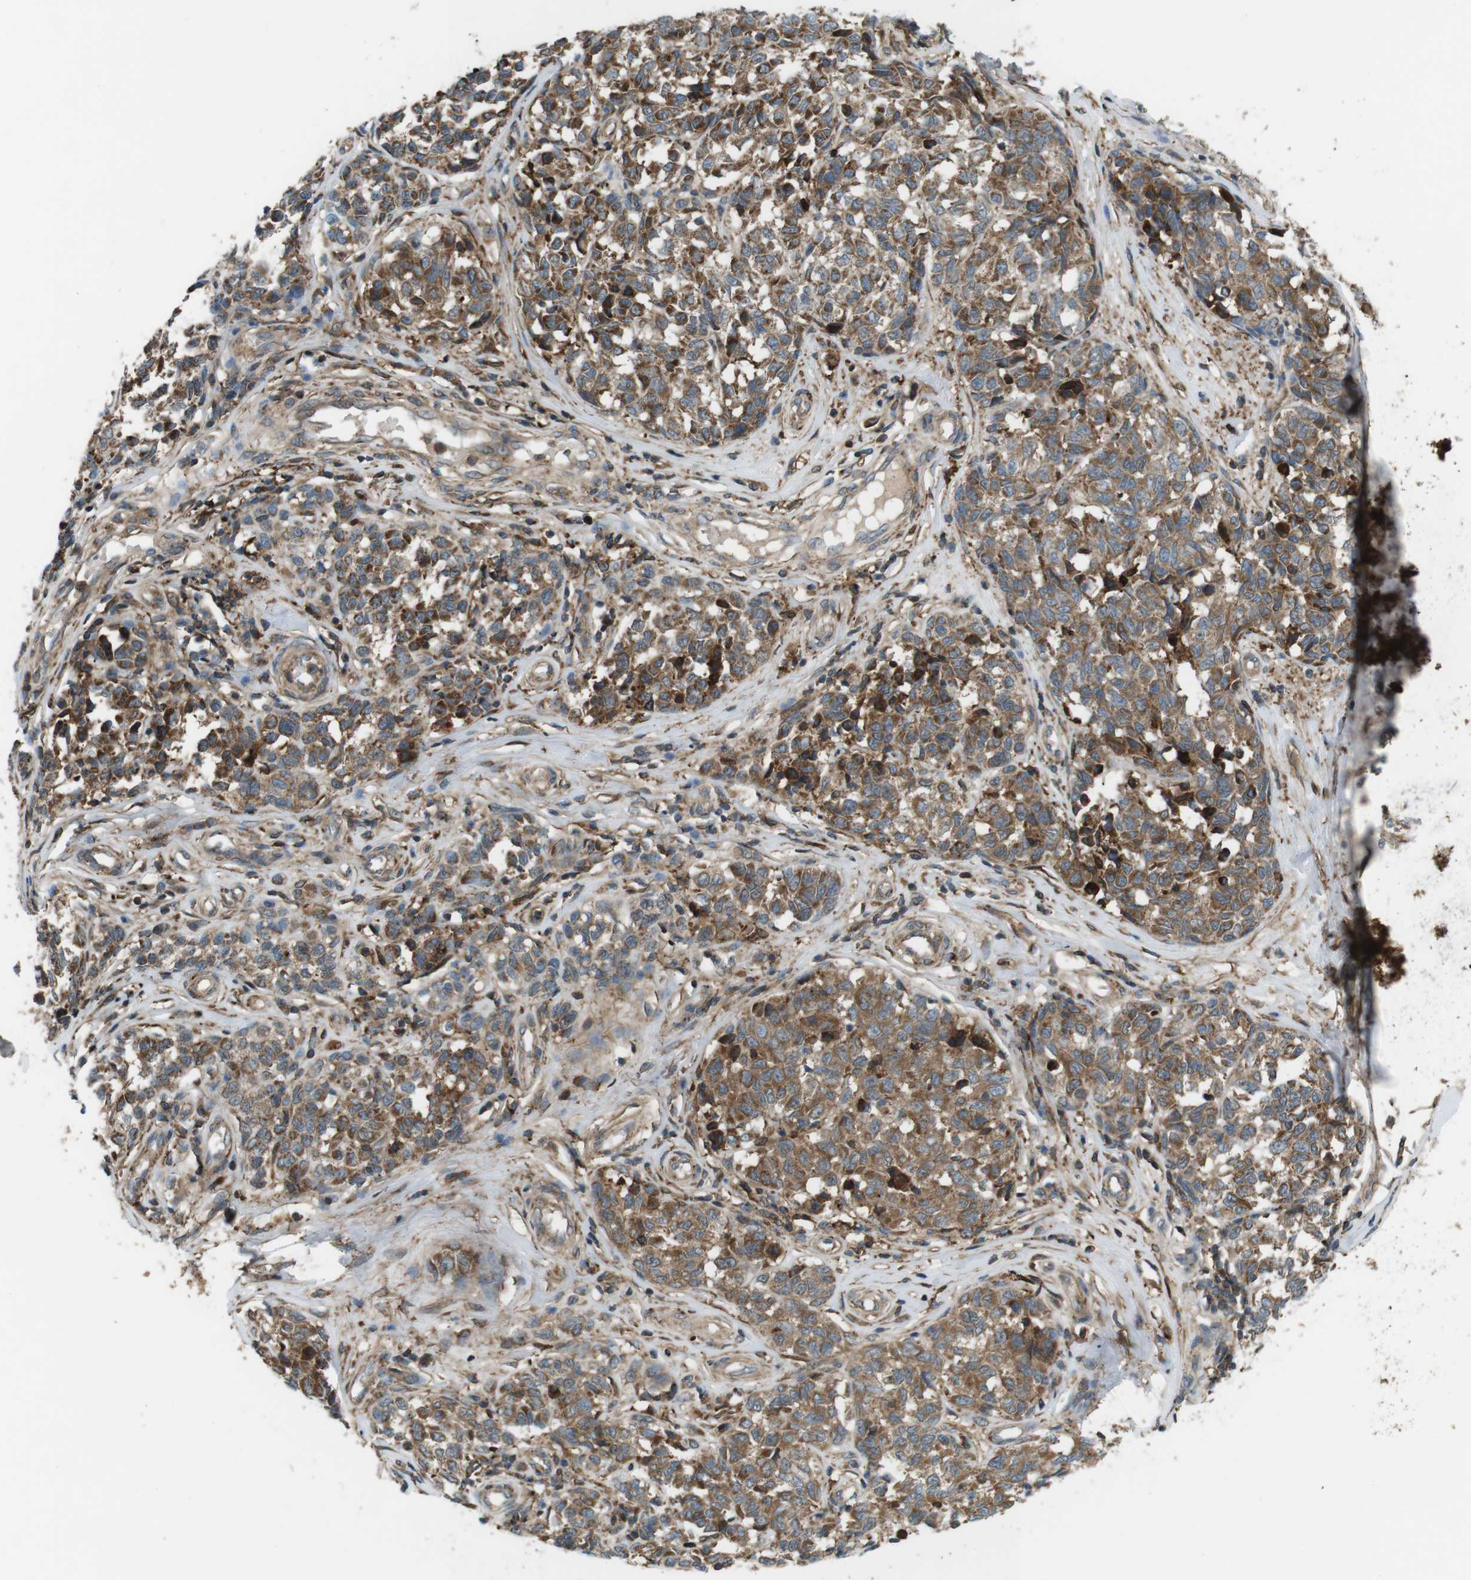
{"staining": {"intensity": "moderate", "quantity": ">75%", "location": "cytoplasmic/membranous"}, "tissue": "melanoma", "cell_type": "Tumor cells", "image_type": "cancer", "snomed": [{"axis": "morphology", "description": "Malignant melanoma, NOS"}, {"axis": "topography", "description": "Skin"}], "caption": "The immunohistochemical stain shows moderate cytoplasmic/membranous staining in tumor cells of malignant melanoma tissue.", "gene": "DDAH2", "patient": {"sex": "female", "age": 64}}